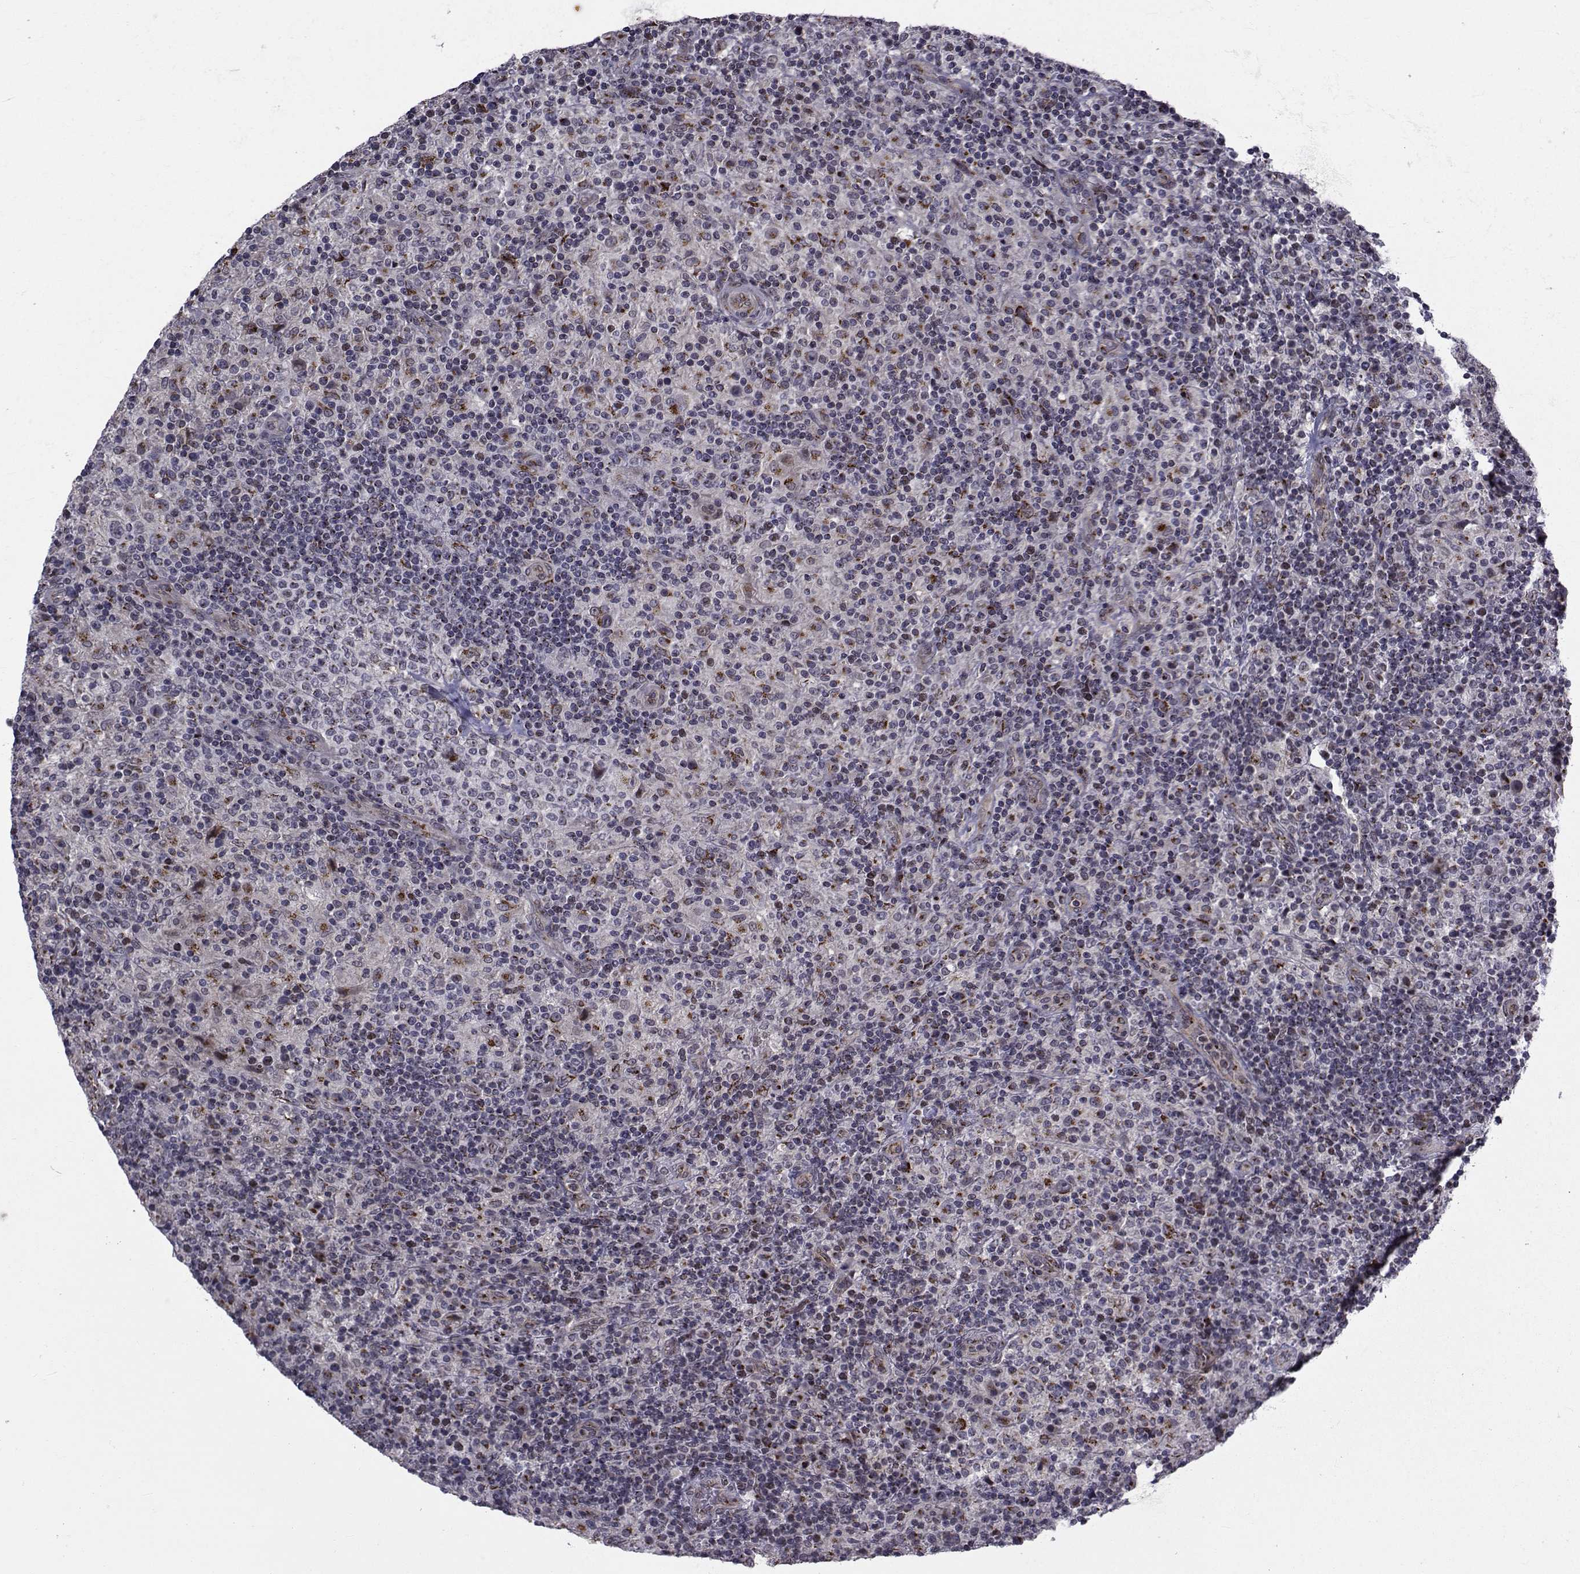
{"staining": {"intensity": "negative", "quantity": "none", "location": "none"}, "tissue": "lymphoma", "cell_type": "Tumor cells", "image_type": "cancer", "snomed": [{"axis": "morphology", "description": "Hodgkin's disease, NOS"}, {"axis": "topography", "description": "Lymph node"}], "caption": "IHC histopathology image of human lymphoma stained for a protein (brown), which shows no expression in tumor cells.", "gene": "ATP6V1C2", "patient": {"sex": "male", "age": 70}}